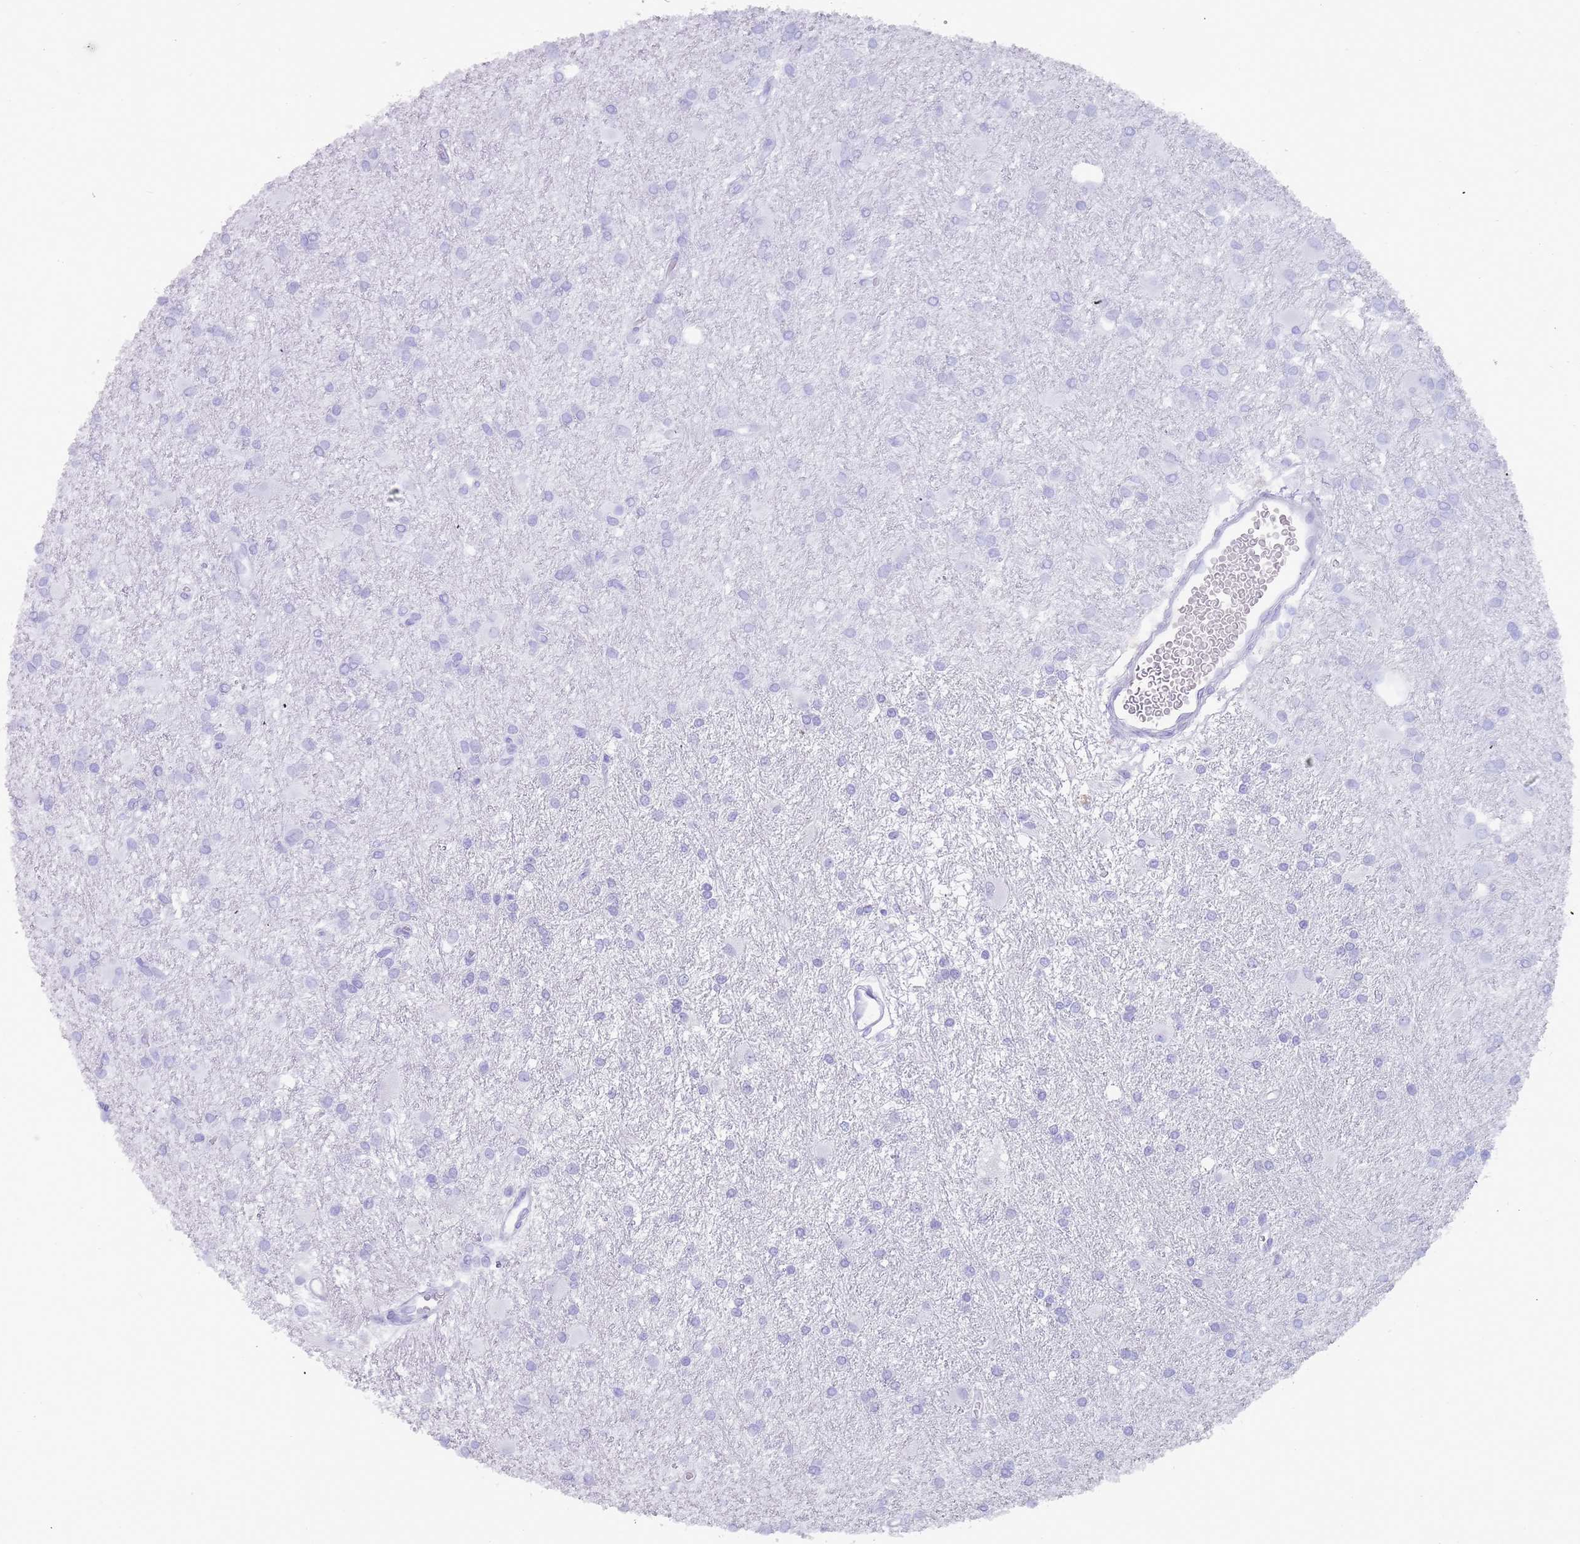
{"staining": {"intensity": "negative", "quantity": "none", "location": "none"}, "tissue": "glioma", "cell_type": "Tumor cells", "image_type": "cancer", "snomed": [{"axis": "morphology", "description": "Glioma, malignant, High grade"}, {"axis": "topography", "description": "Brain"}], "caption": "A histopathology image of malignant high-grade glioma stained for a protein shows no brown staining in tumor cells. (DAB IHC visualized using brightfield microscopy, high magnification).", "gene": "MYADML2", "patient": {"sex": "female", "age": 50}}